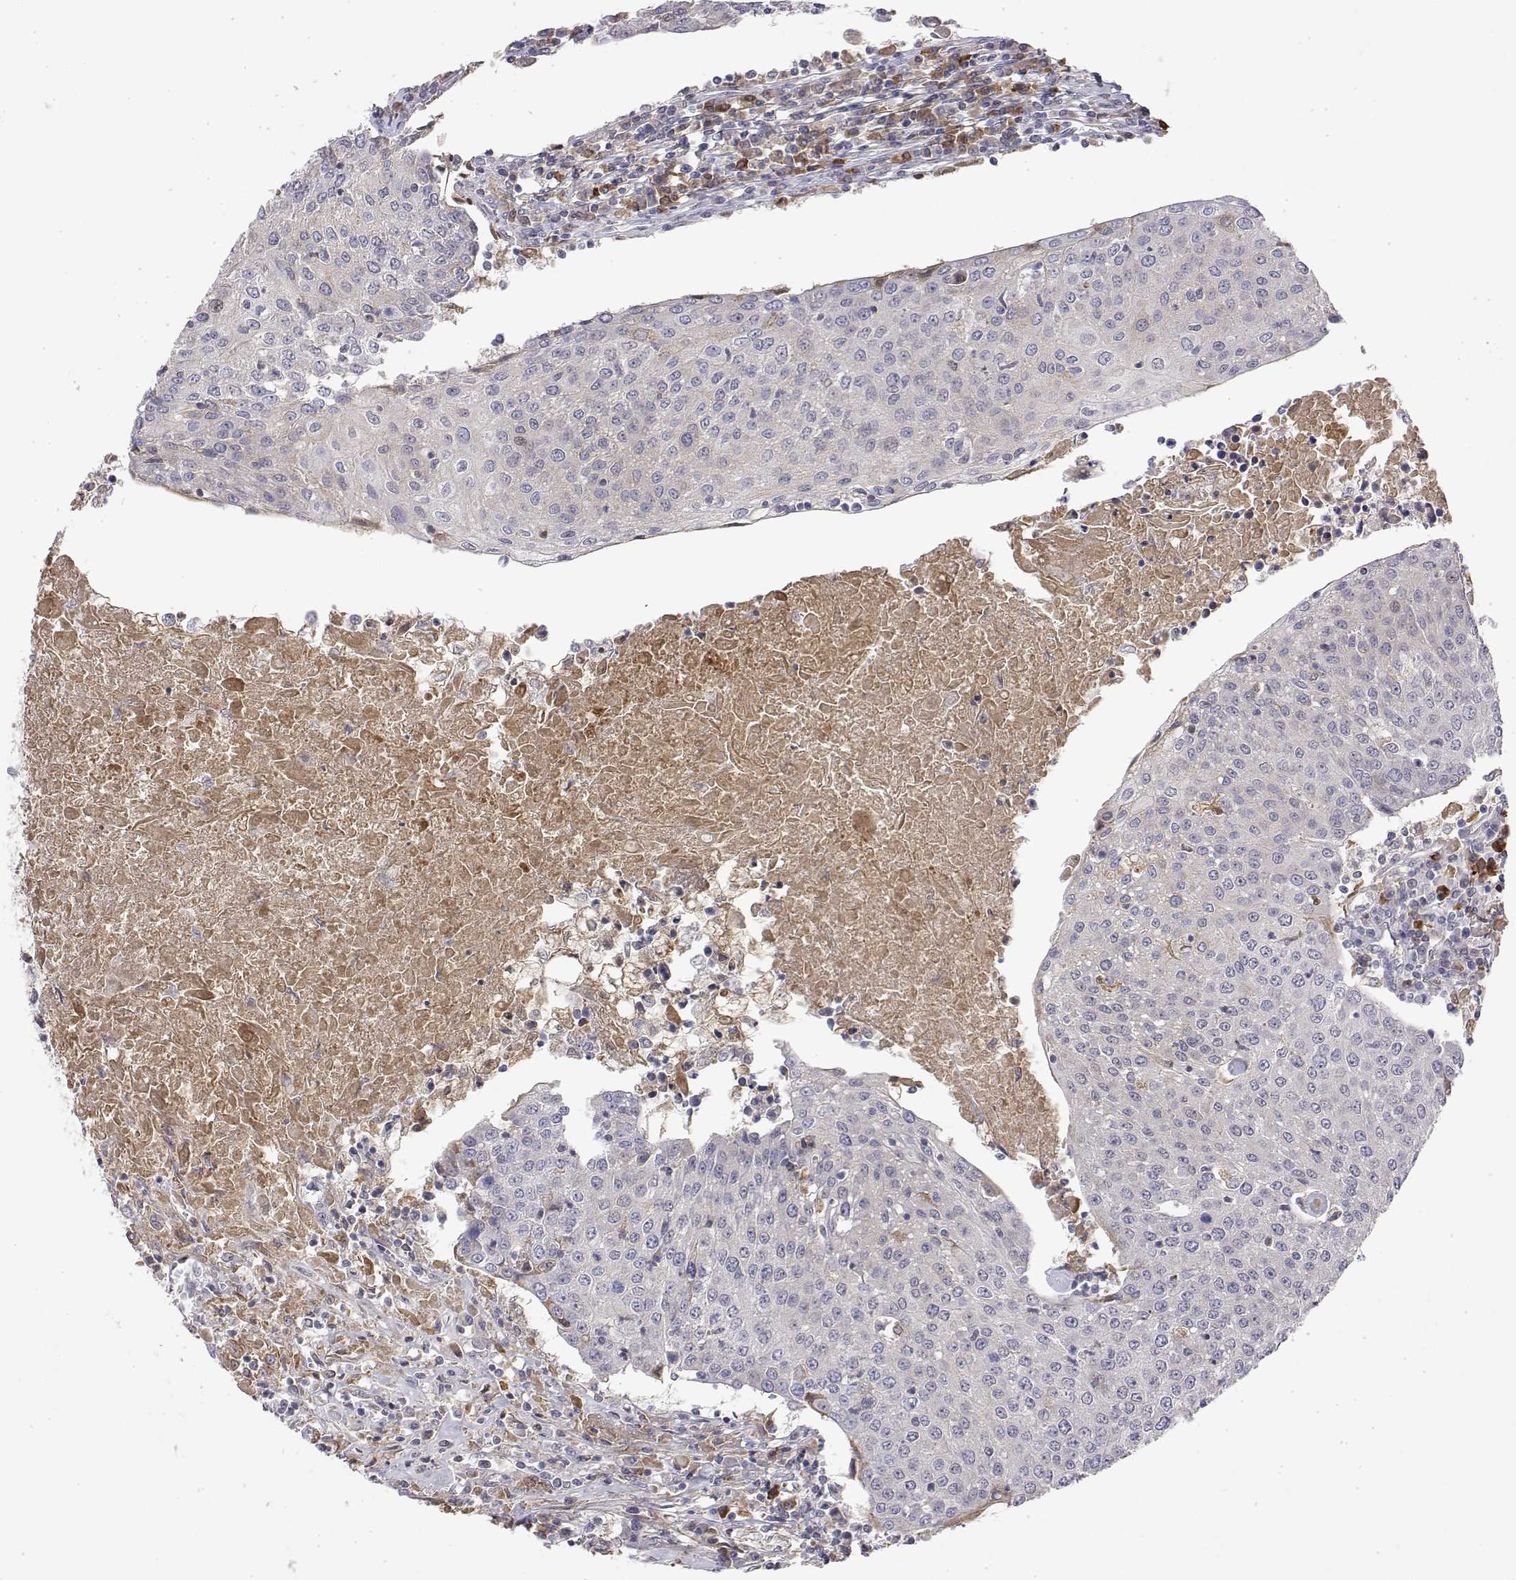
{"staining": {"intensity": "weak", "quantity": "<25%", "location": "cytoplasmic/membranous"}, "tissue": "urothelial cancer", "cell_type": "Tumor cells", "image_type": "cancer", "snomed": [{"axis": "morphology", "description": "Urothelial carcinoma, High grade"}, {"axis": "topography", "description": "Urinary bladder"}], "caption": "Immunohistochemistry (IHC) of human urothelial cancer shows no staining in tumor cells.", "gene": "IGFBP4", "patient": {"sex": "female", "age": 85}}